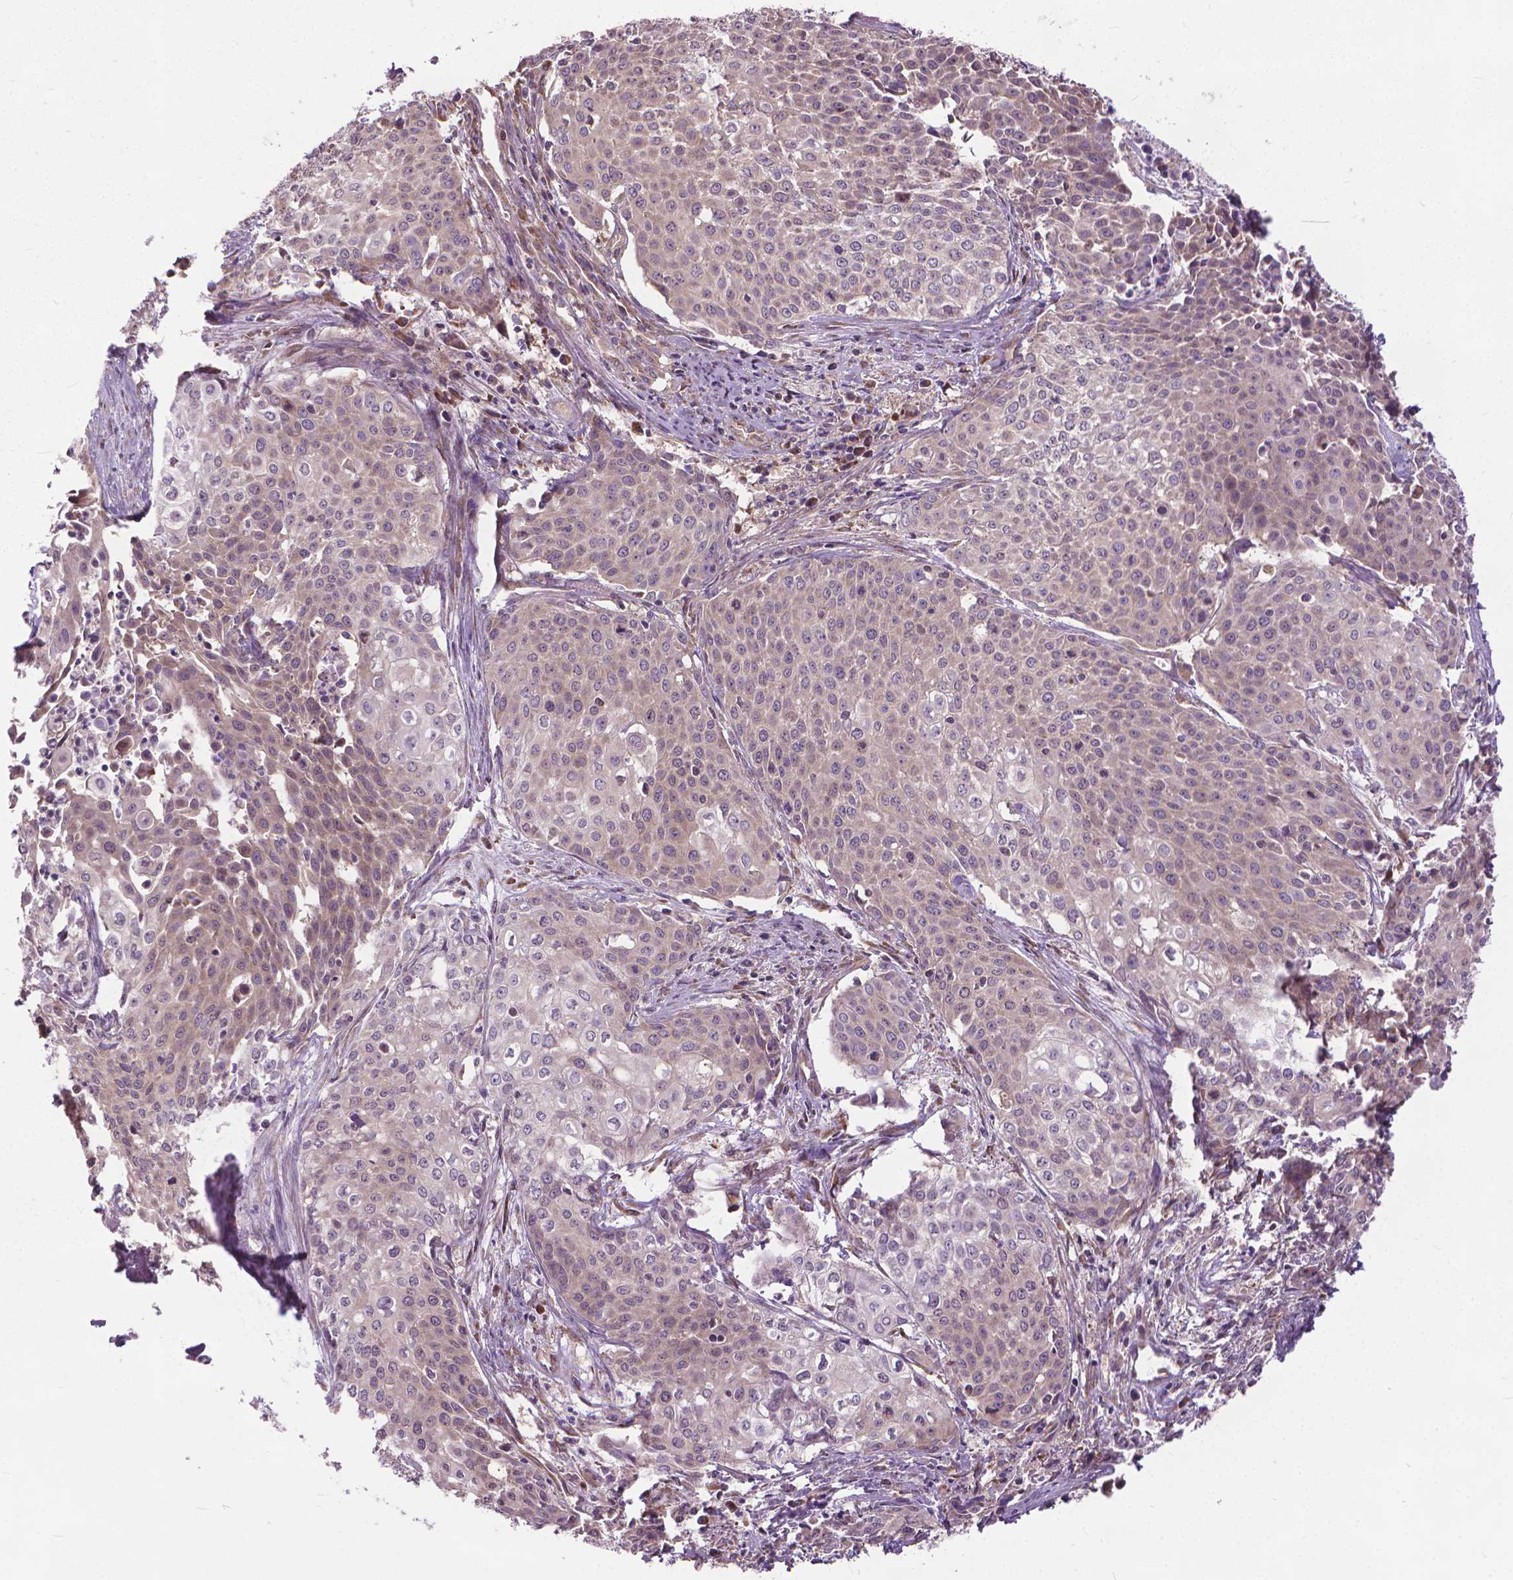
{"staining": {"intensity": "weak", "quantity": "<25%", "location": "cytoplasmic/membranous"}, "tissue": "cervical cancer", "cell_type": "Tumor cells", "image_type": "cancer", "snomed": [{"axis": "morphology", "description": "Squamous cell carcinoma, NOS"}, {"axis": "topography", "description": "Cervix"}], "caption": "Immunohistochemical staining of cervical cancer displays no significant positivity in tumor cells.", "gene": "NUDT1", "patient": {"sex": "female", "age": 39}}